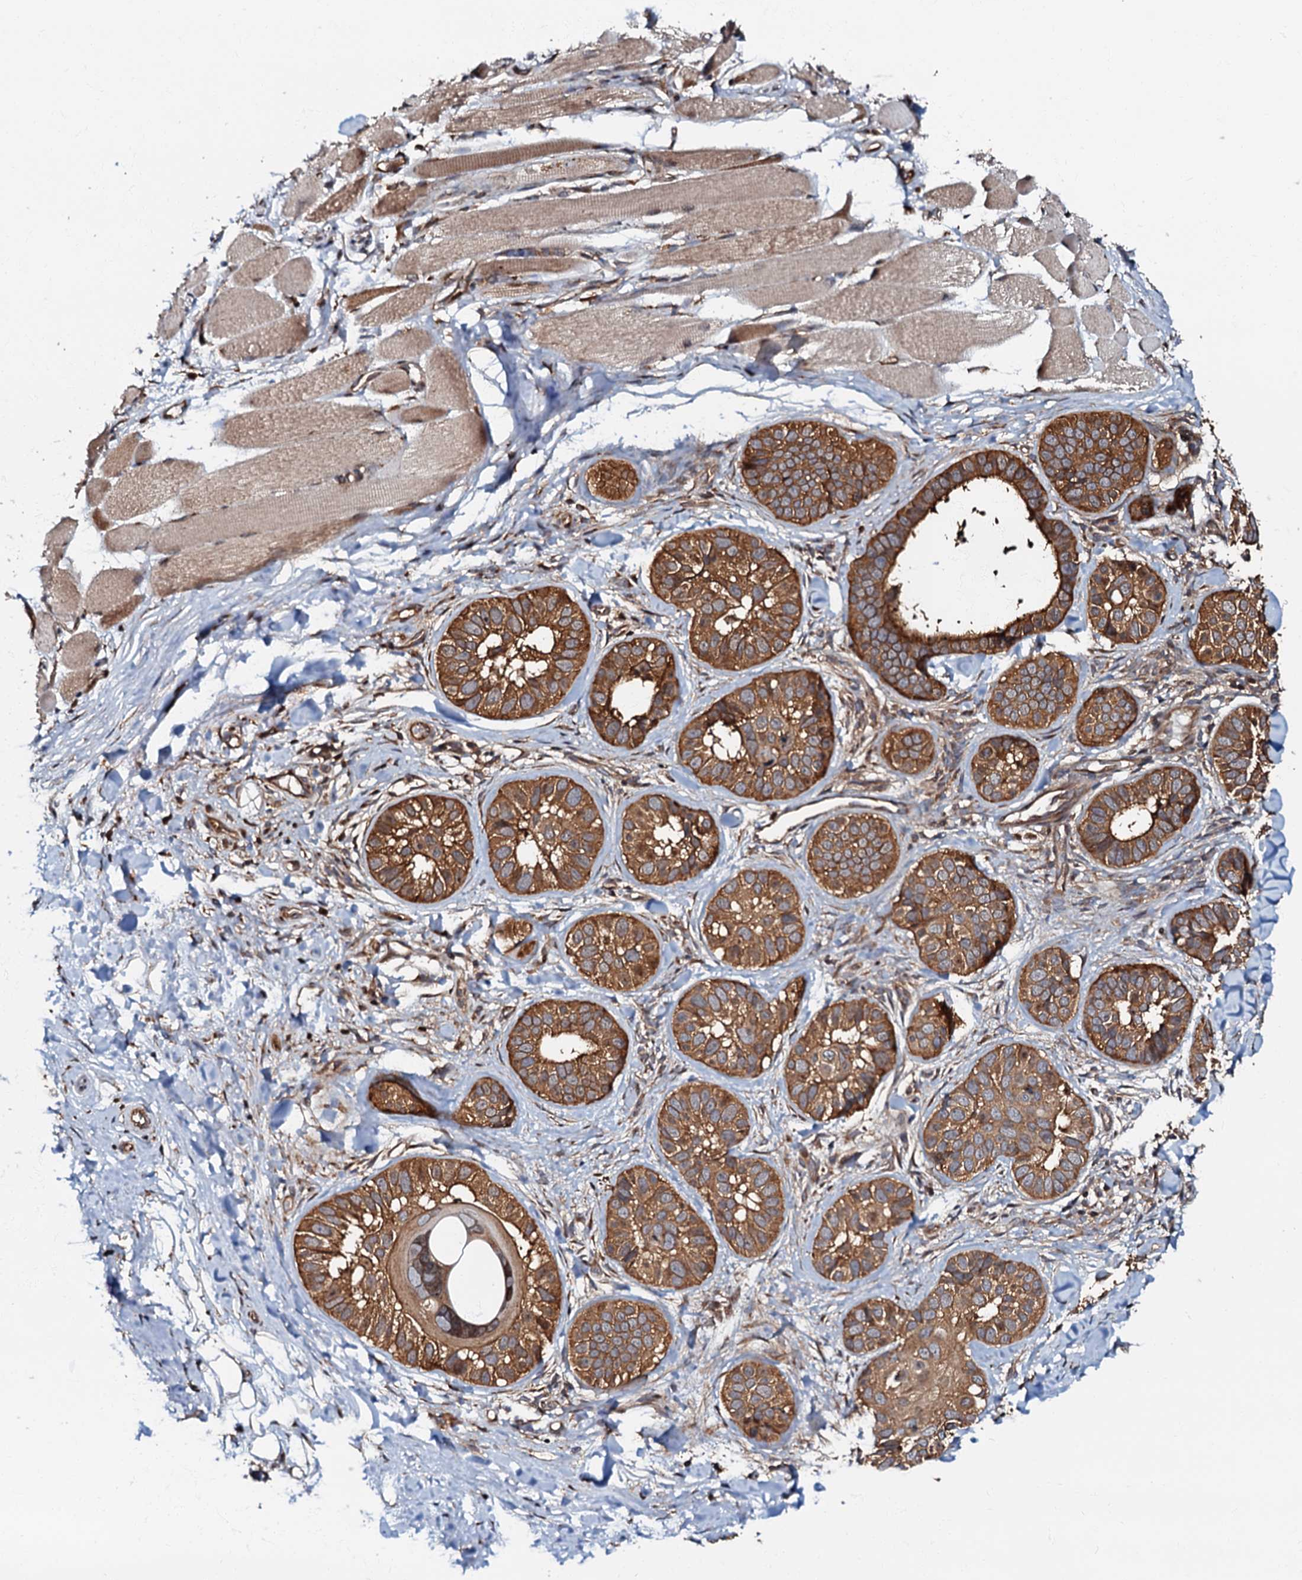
{"staining": {"intensity": "moderate", "quantity": ">75%", "location": "cytoplasmic/membranous"}, "tissue": "skin cancer", "cell_type": "Tumor cells", "image_type": "cancer", "snomed": [{"axis": "morphology", "description": "Basal cell carcinoma"}, {"axis": "topography", "description": "Skin"}], "caption": "Human basal cell carcinoma (skin) stained with a brown dye displays moderate cytoplasmic/membranous positive staining in approximately >75% of tumor cells.", "gene": "OSBP", "patient": {"sex": "male", "age": 62}}